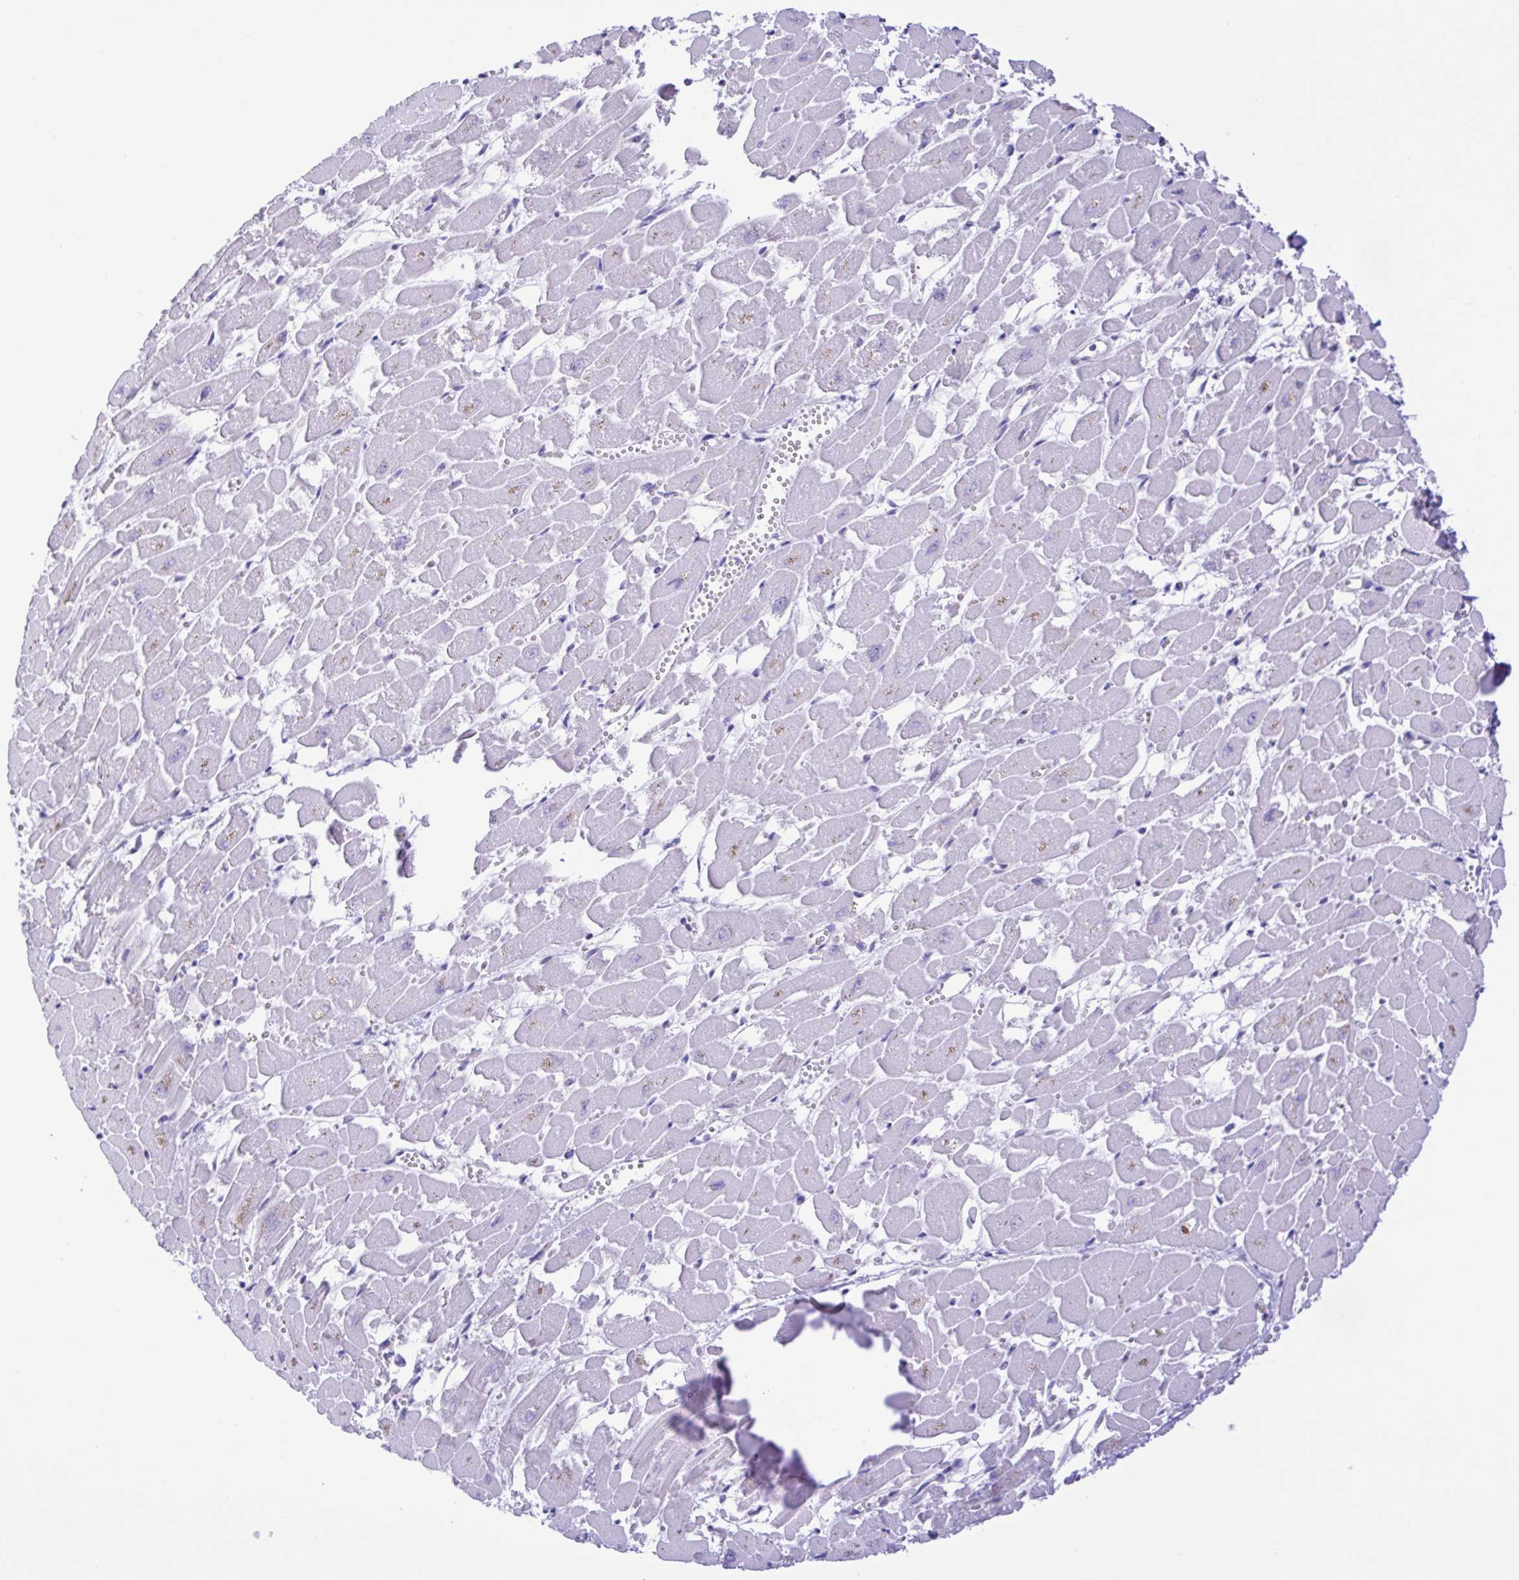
{"staining": {"intensity": "negative", "quantity": "none", "location": "none"}, "tissue": "heart muscle", "cell_type": "Cardiomyocytes", "image_type": "normal", "snomed": [{"axis": "morphology", "description": "Normal tissue, NOS"}, {"axis": "topography", "description": "Heart"}], "caption": "Immunohistochemistry image of normal human heart muscle stained for a protein (brown), which shows no expression in cardiomyocytes.", "gene": "CYP11A1", "patient": {"sex": "female", "age": 52}}